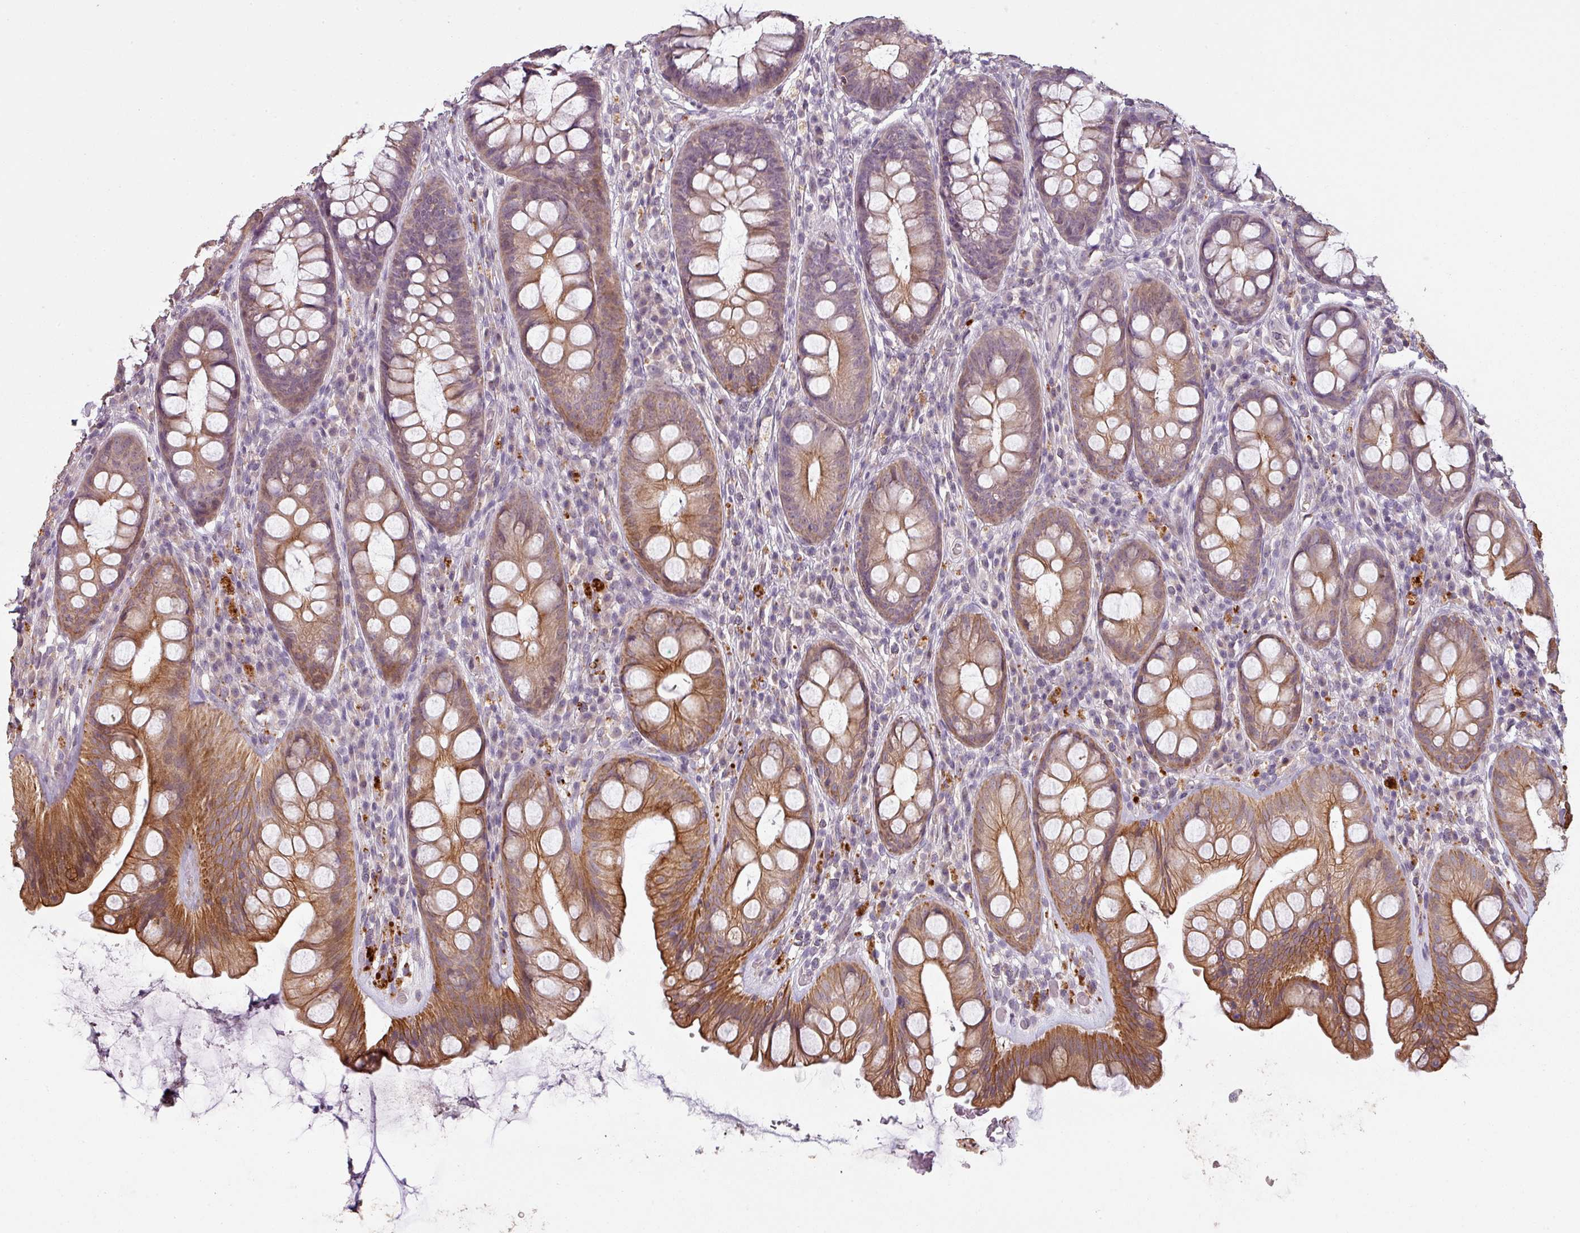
{"staining": {"intensity": "strong", "quantity": ">75%", "location": "cytoplasmic/membranous"}, "tissue": "rectum", "cell_type": "Glandular cells", "image_type": "normal", "snomed": [{"axis": "morphology", "description": "Normal tissue, NOS"}, {"axis": "topography", "description": "Rectum"}], "caption": "Rectum stained for a protein demonstrates strong cytoplasmic/membranous positivity in glandular cells. (DAB (3,3'-diaminobenzidine) IHC, brown staining for protein, blue staining for nuclei).", "gene": "LYPLA1", "patient": {"sex": "male", "age": 74}}